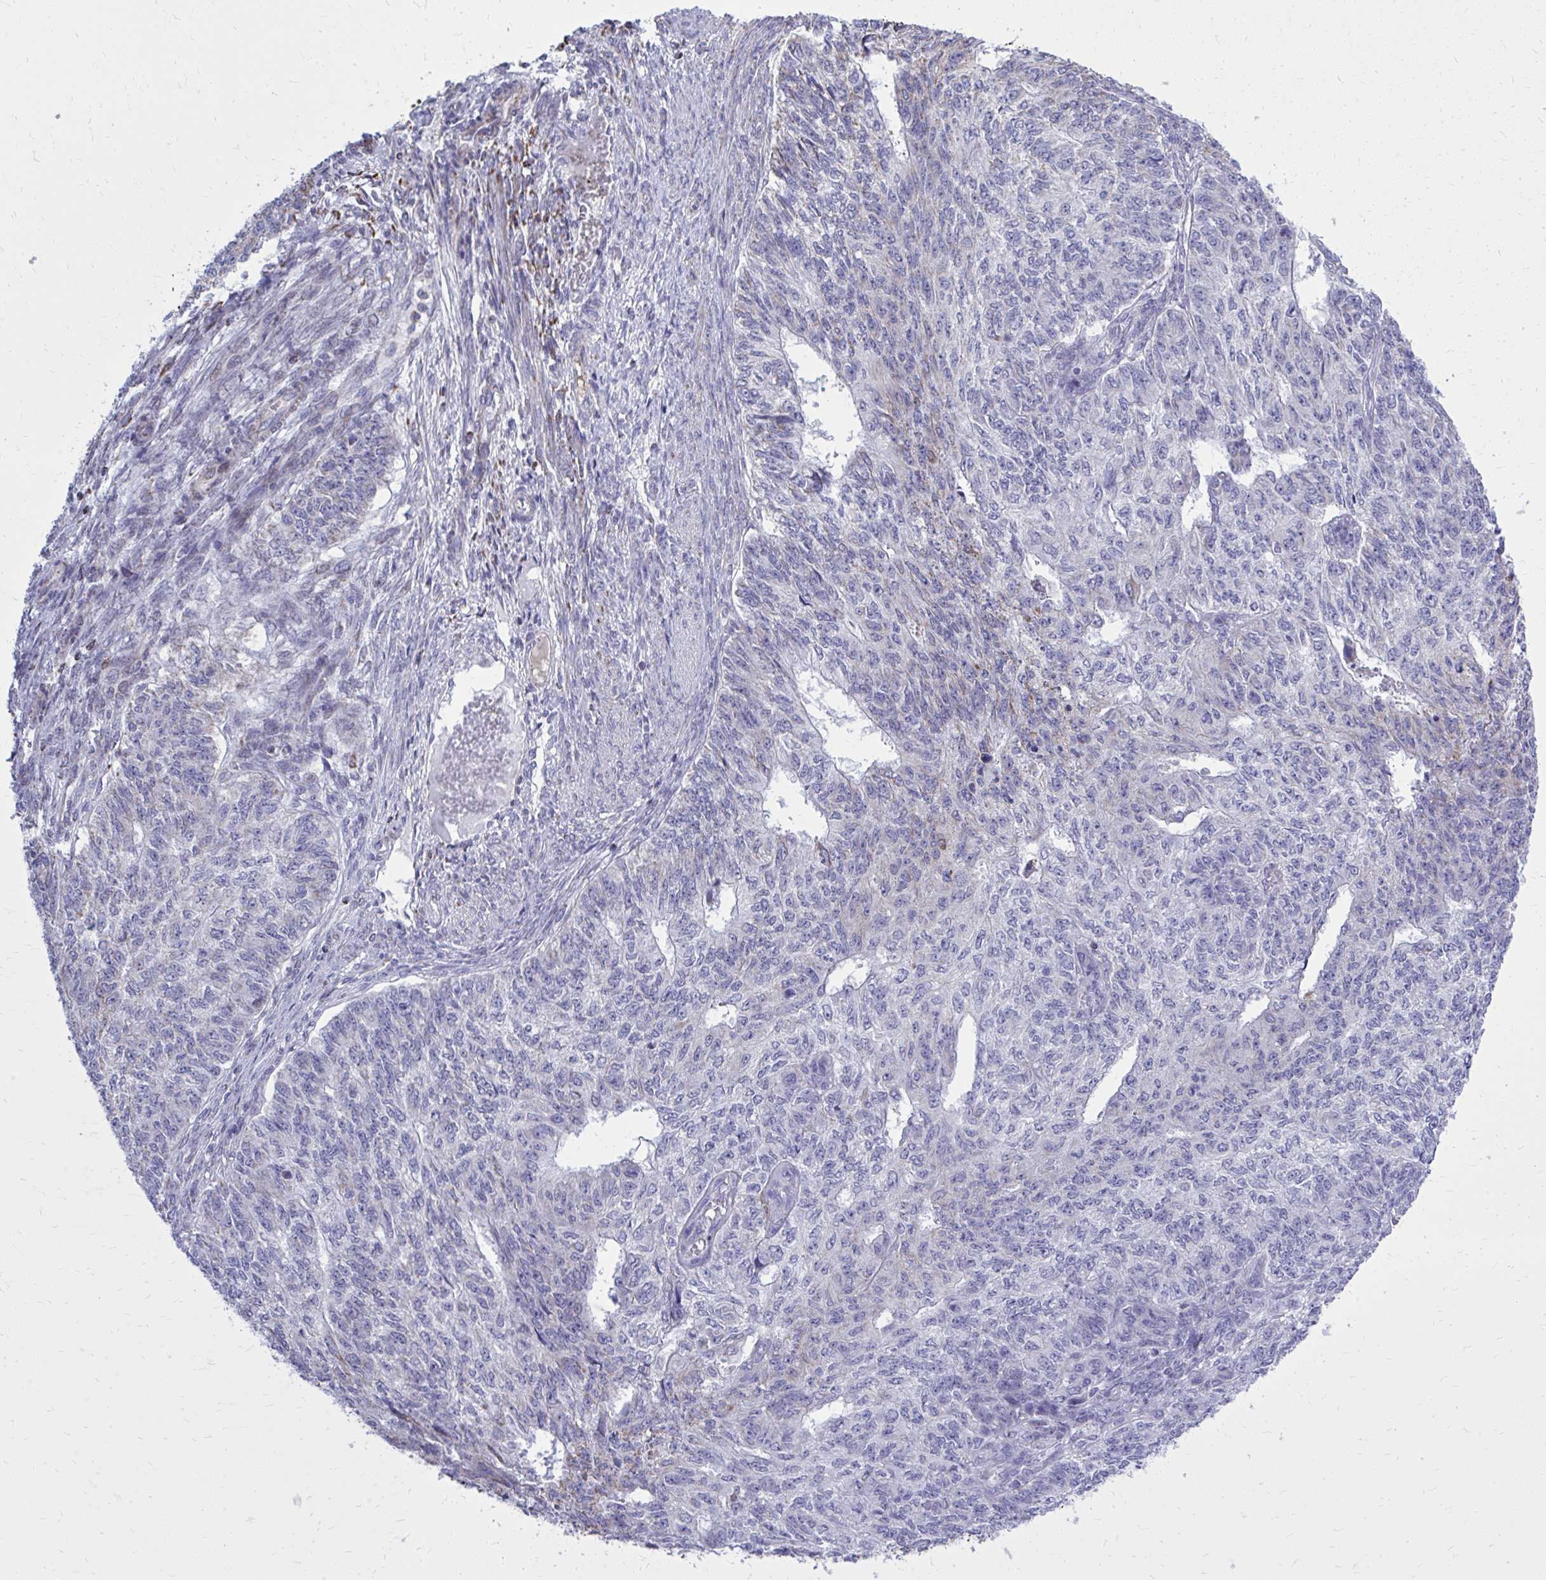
{"staining": {"intensity": "weak", "quantity": "<25%", "location": "cytoplasmic/membranous"}, "tissue": "endometrial cancer", "cell_type": "Tumor cells", "image_type": "cancer", "snomed": [{"axis": "morphology", "description": "Adenocarcinoma, NOS"}, {"axis": "topography", "description": "Endometrium"}], "caption": "This is a histopathology image of immunohistochemistry staining of adenocarcinoma (endometrial), which shows no staining in tumor cells.", "gene": "ZNF362", "patient": {"sex": "female", "age": 32}}